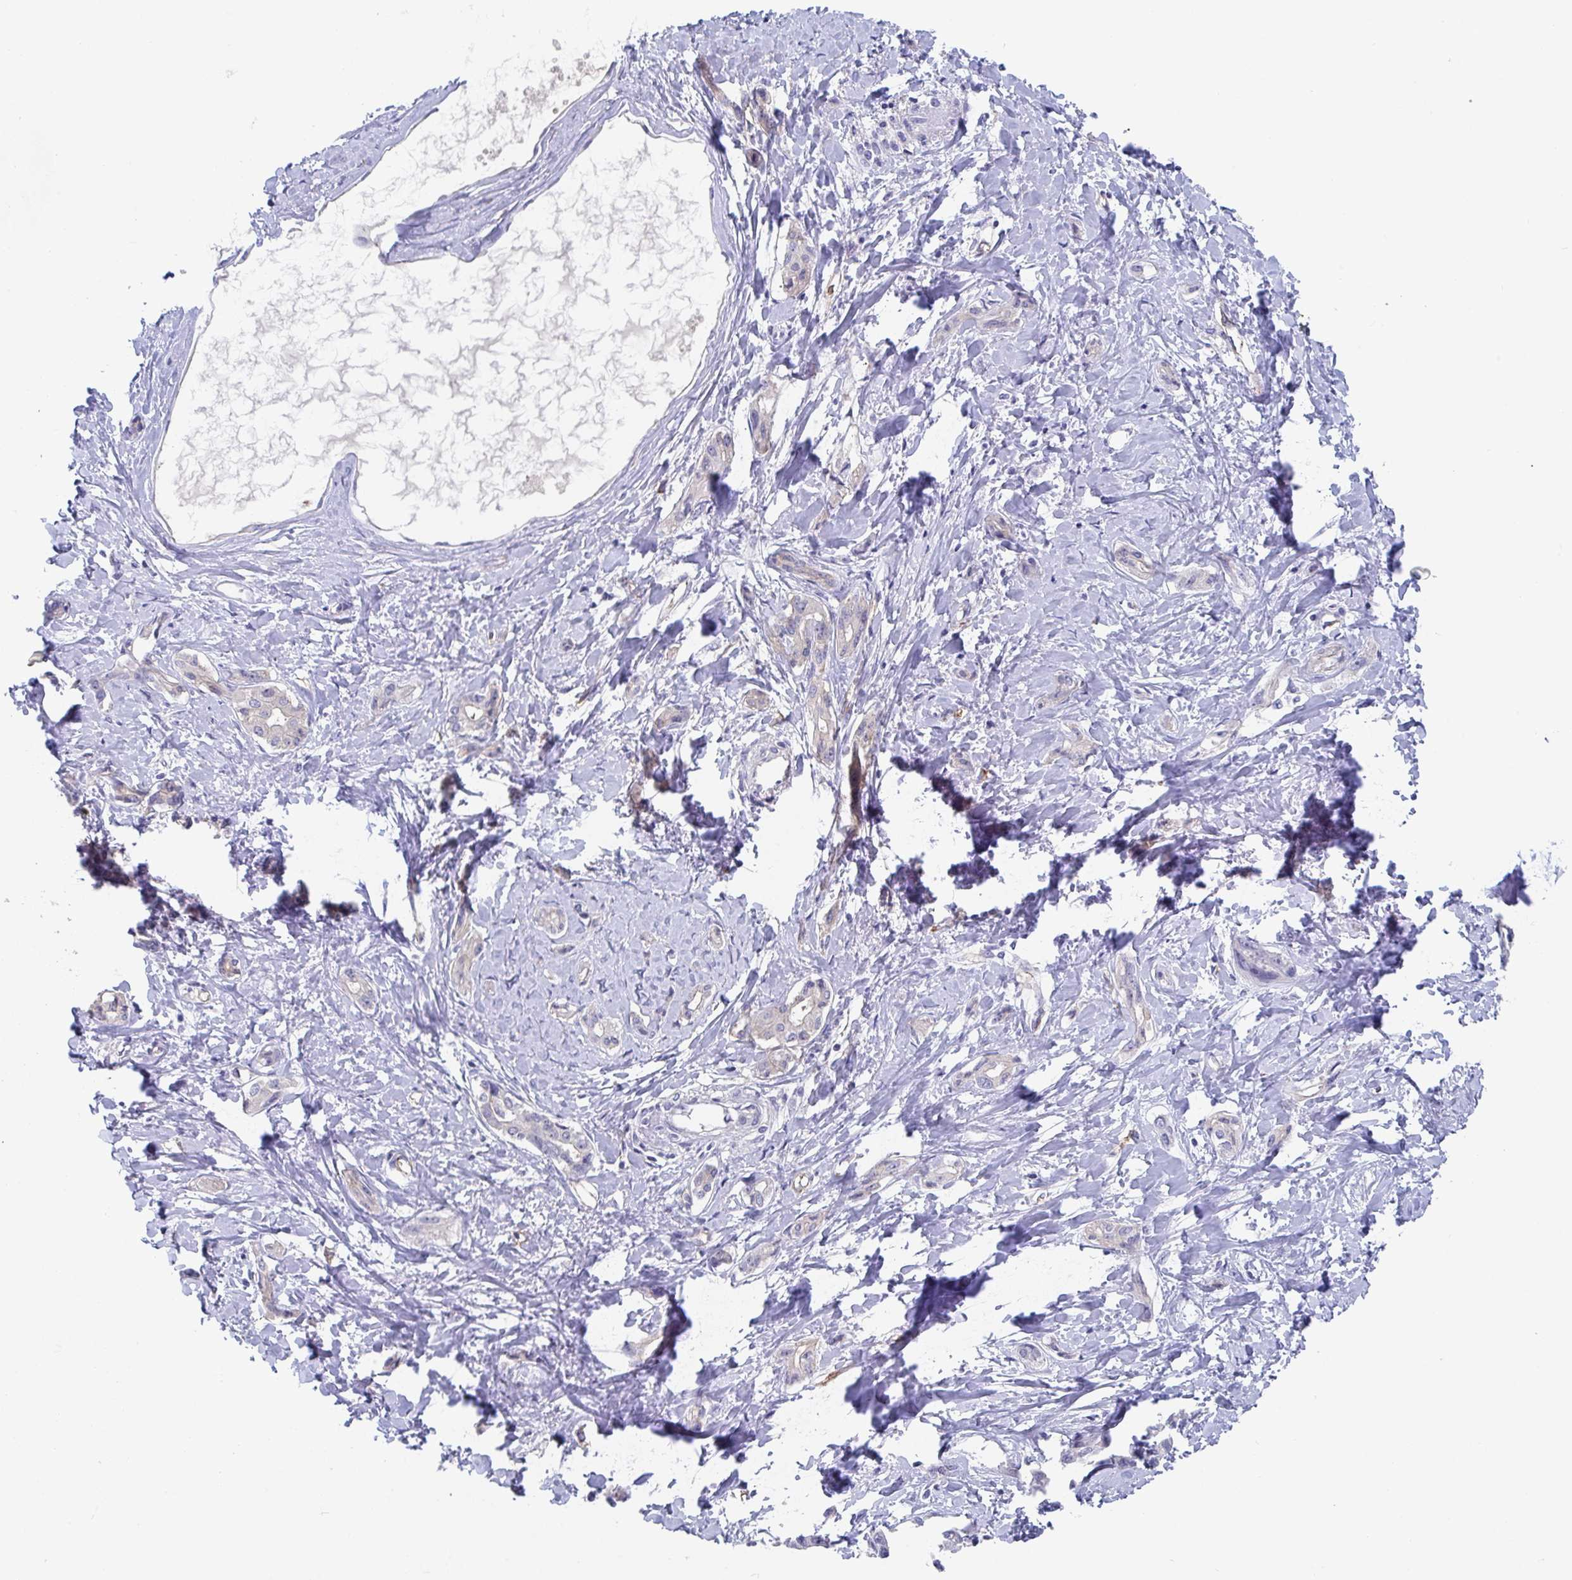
{"staining": {"intensity": "negative", "quantity": "none", "location": "none"}, "tissue": "liver cancer", "cell_type": "Tumor cells", "image_type": "cancer", "snomed": [{"axis": "morphology", "description": "Cholangiocarcinoma"}, {"axis": "topography", "description": "Liver"}], "caption": "Tumor cells are negative for brown protein staining in cholangiocarcinoma (liver).", "gene": "ST14", "patient": {"sex": "male", "age": 59}}